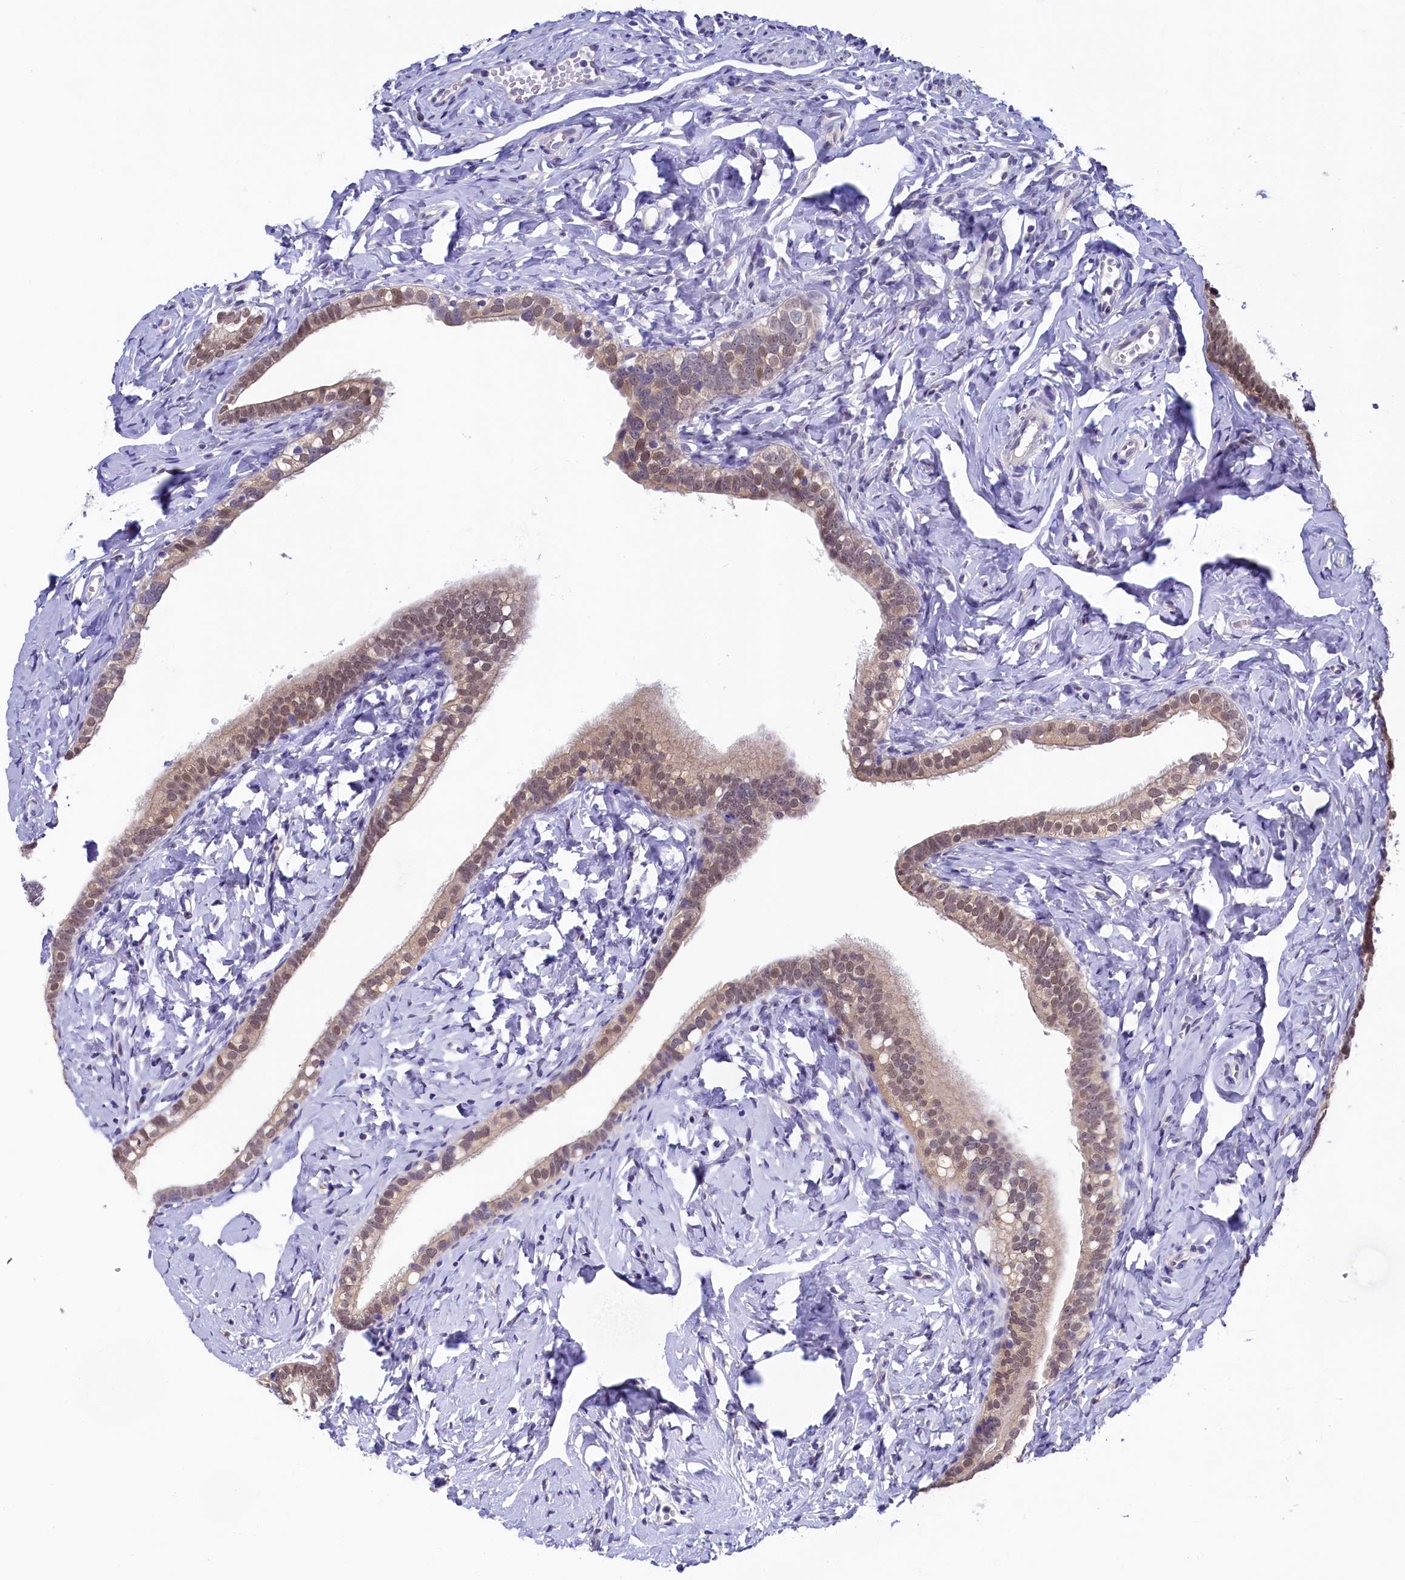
{"staining": {"intensity": "weak", "quantity": "25%-75%", "location": "nuclear"}, "tissue": "fallopian tube", "cell_type": "Glandular cells", "image_type": "normal", "snomed": [{"axis": "morphology", "description": "Normal tissue, NOS"}, {"axis": "topography", "description": "Fallopian tube"}], "caption": "Immunohistochemistry (IHC) photomicrograph of normal fallopian tube: human fallopian tube stained using IHC demonstrates low levels of weak protein expression localized specifically in the nuclear of glandular cells, appearing as a nuclear brown color.", "gene": "C11orf54", "patient": {"sex": "female", "age": 66}}